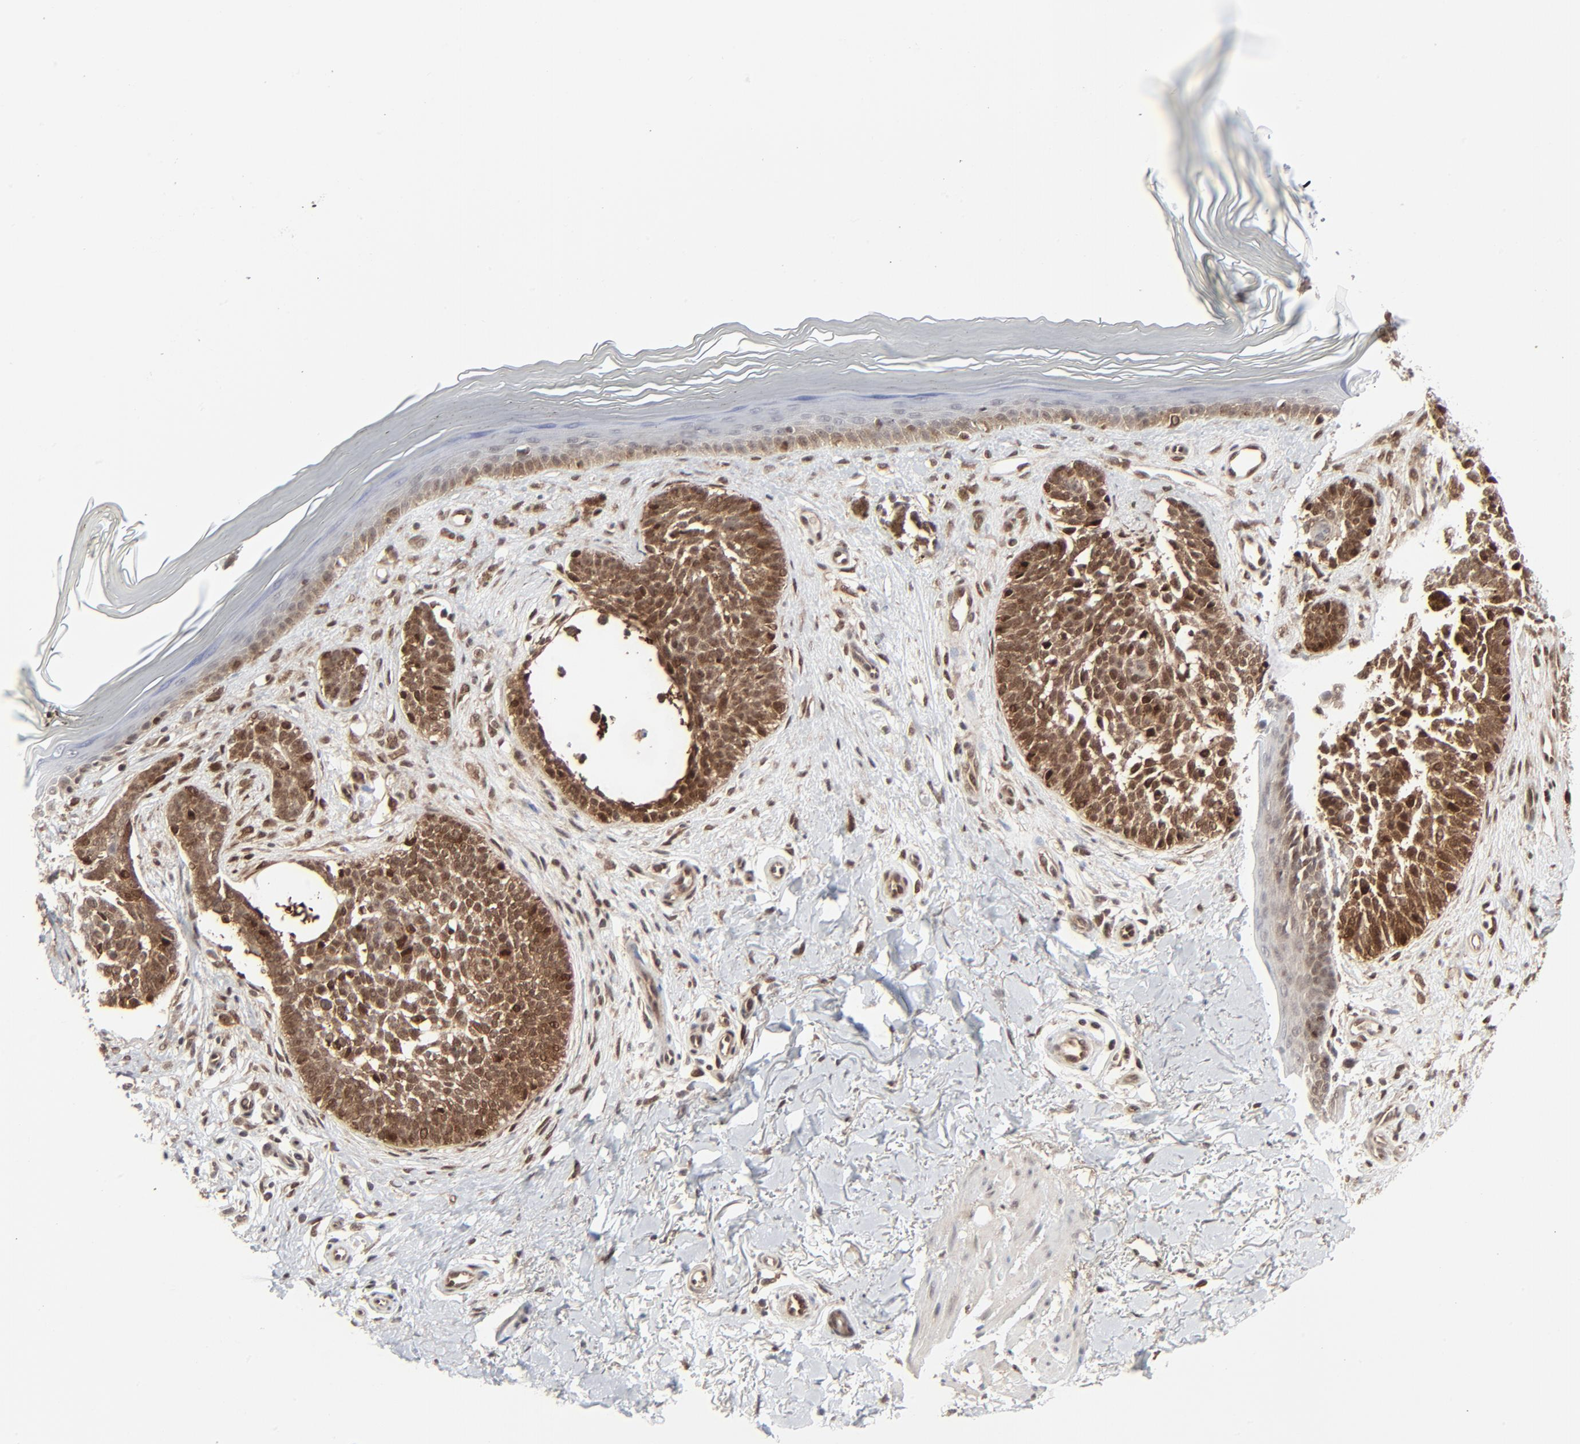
{"staining": {"intensity": "moderate", "quantity": ">75%", "location": "cytoplasmic/membranous,nuclear"}, "tissue": "skin cancer", "cell_type": "Tumor cells", "image_type": "cancer", "snomed": [{"axis": "morphology", "description": "Normal tissue, NOS"}, {"axis": "morphology", "description": "Basal cell carcinoma"}, {"axis": "topography", "description": "Skin"}], "caption": "This is an image of immunohistochemistry (IHC) staining of basal cell carcinoma (skin), which shows moderate expression in the cytoplasmic/membranous and nuclear of tumor cells.", "gene": "AKT1", "patient": {"sex": "female", "age": 58}}